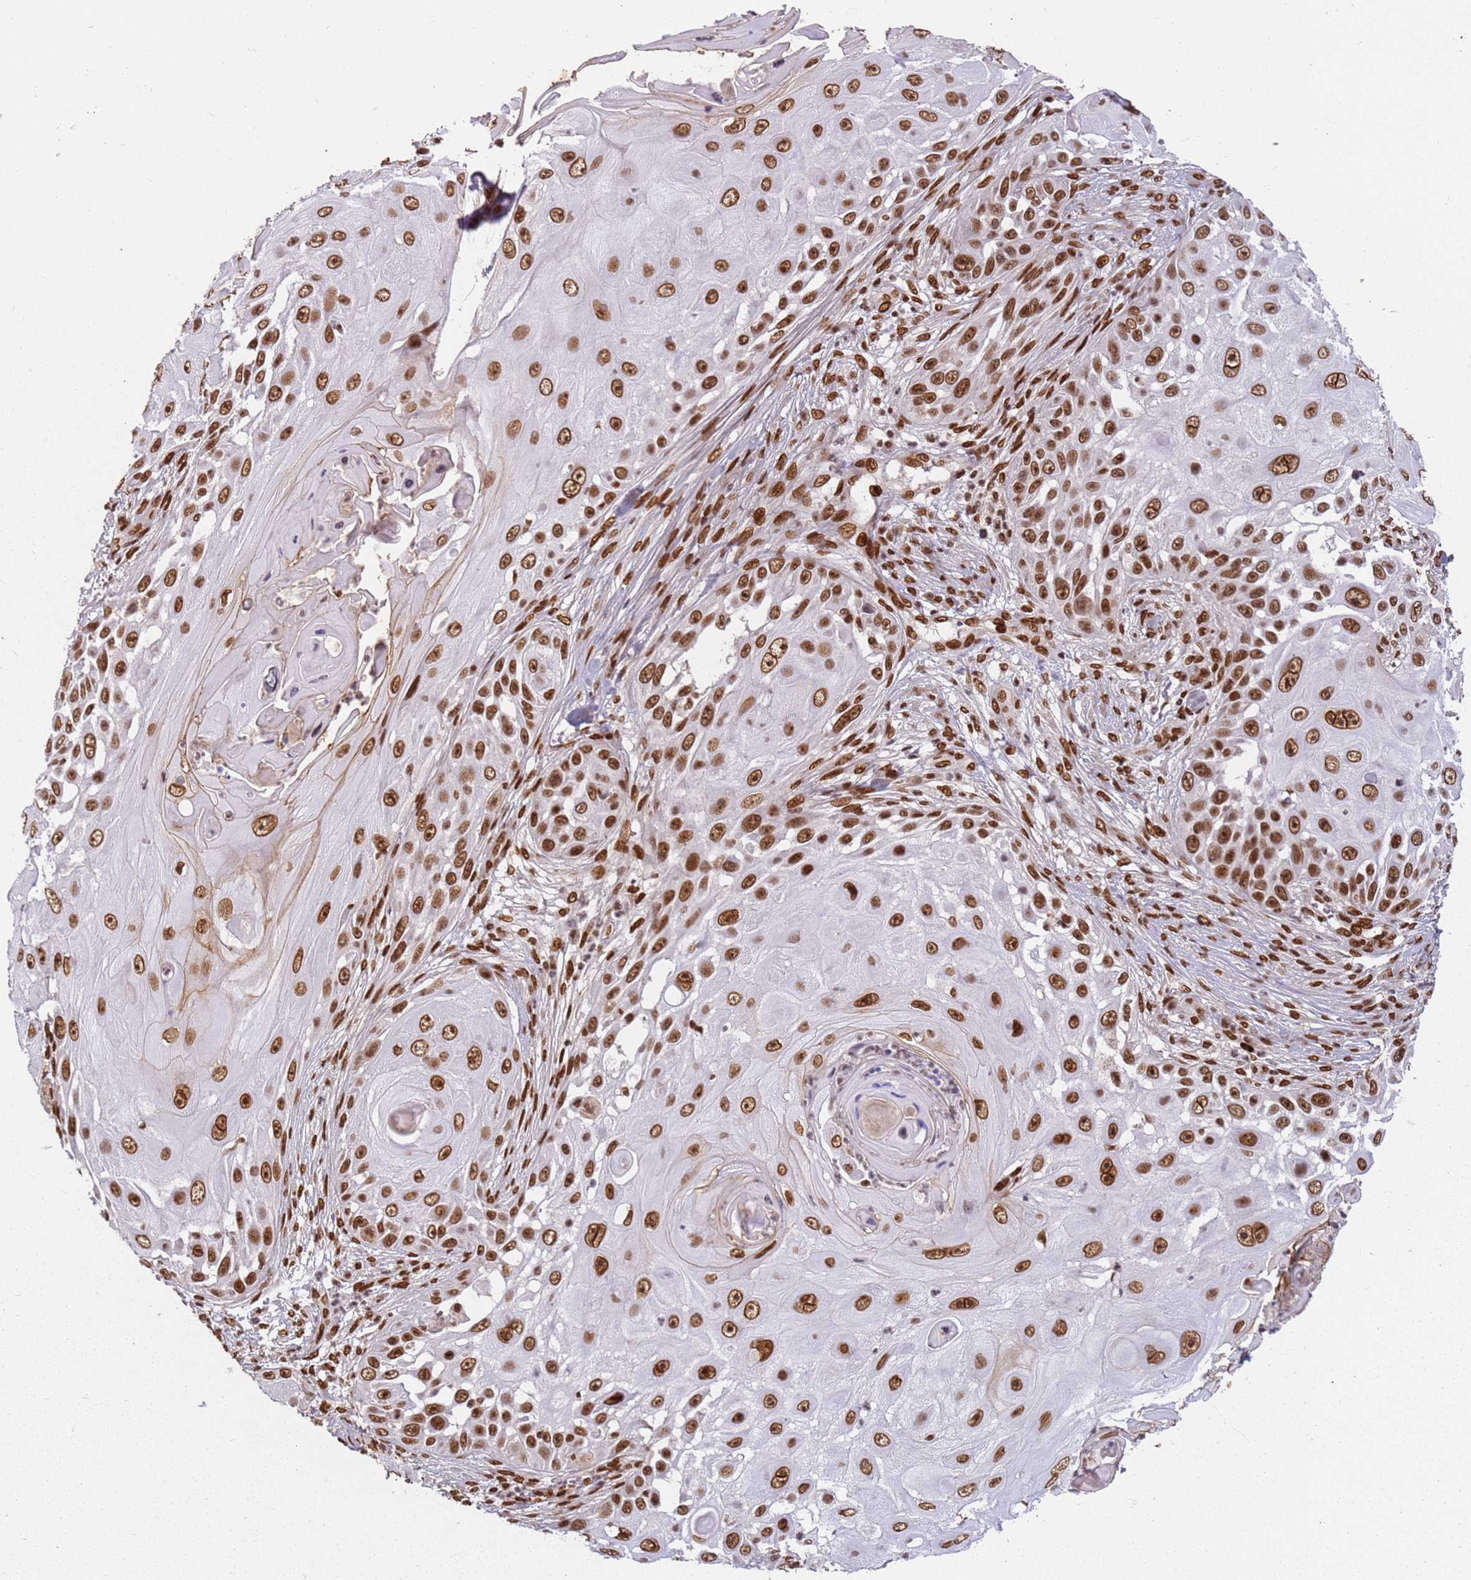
{"staining": {"intensity": "strong", "quantity": ">75%", "location": "nuclear"}, "tissue": "skin cancer", "cell_type": "Tumor cells", "image_type": "cancer", "snomed": [{"axis": "morphology", "description": "Squamous cell carcinoma, NOS"}, {"axis": "topography", "description": "Skin"}], "caption": "Strong nuclear positivity for a protein is present in approximately >75% of tumor cells of squamous cell carcinoma (skin) using IHC.", "gene": "TENT4A", "patient": {"sex": "female", "age": 44}}